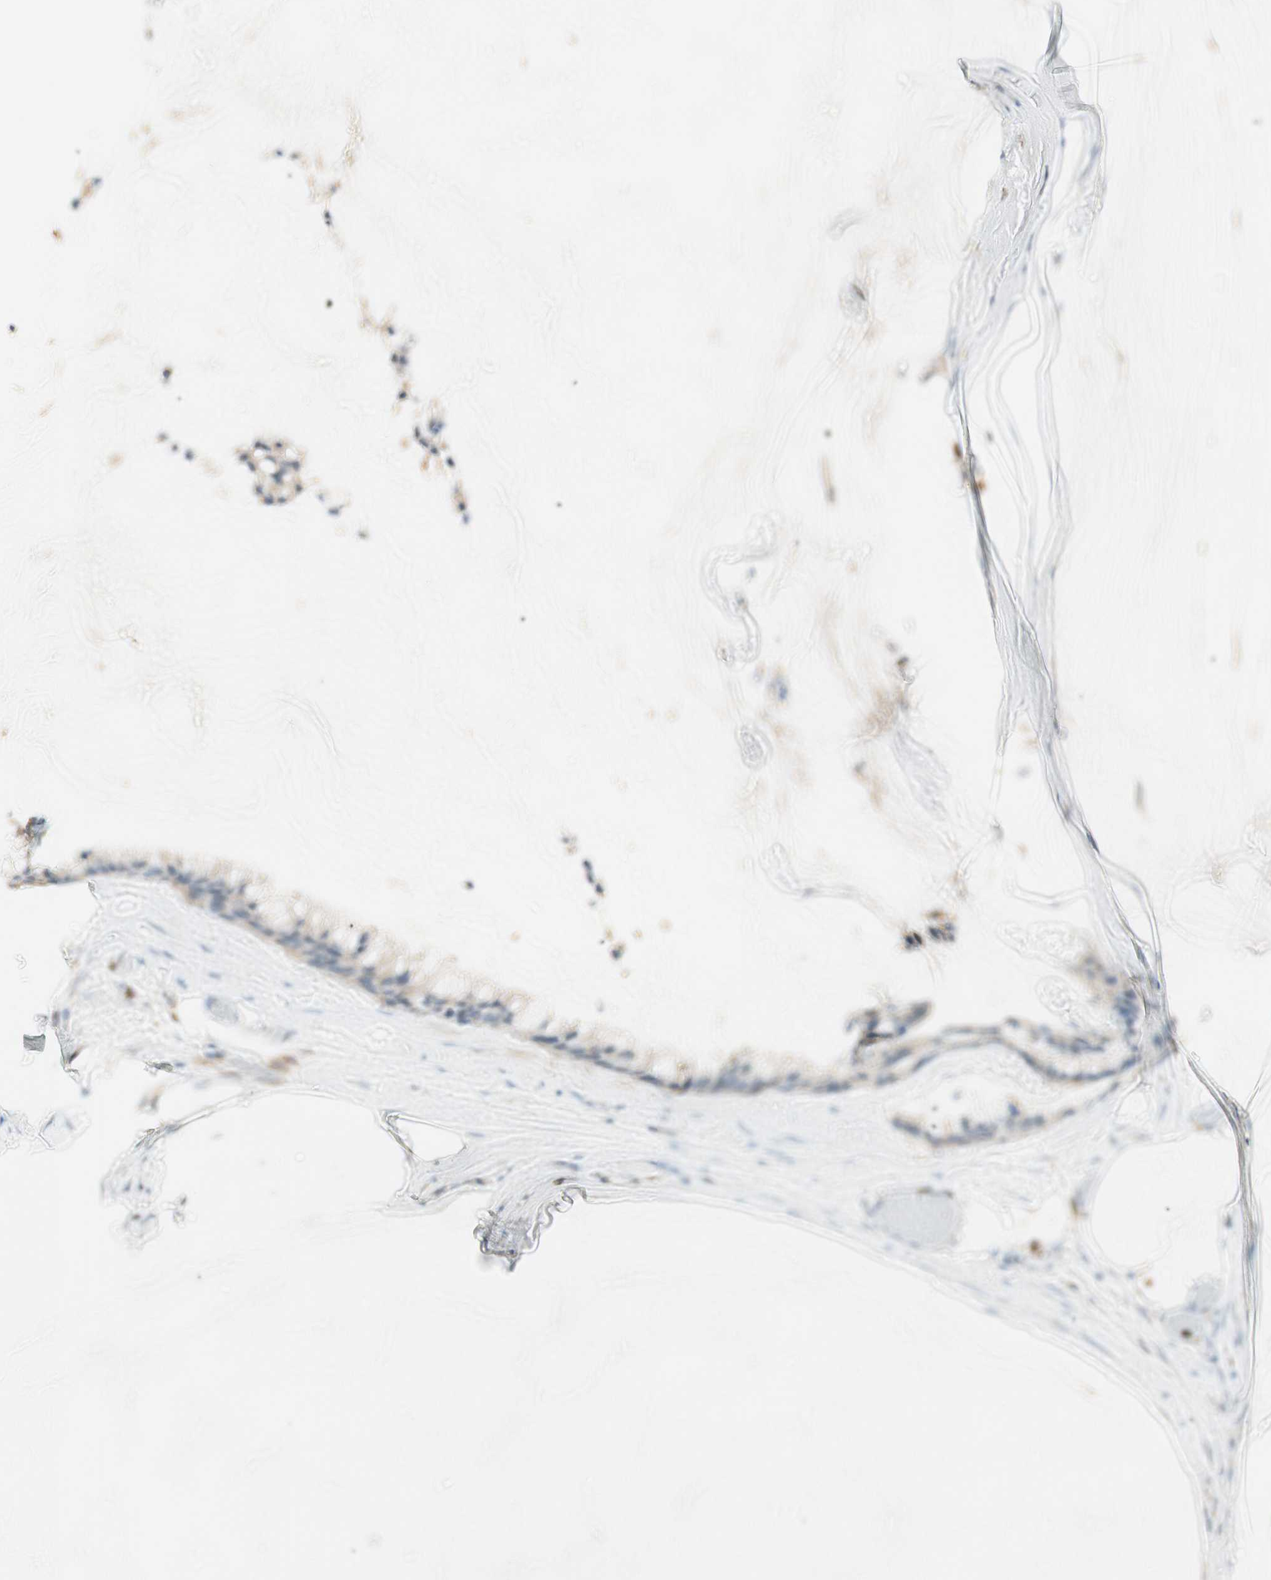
{"staining": {"intensity": "weak", "quantity": "25%-75%", "location": "cytoplasmic/membranous"}, "tissue": "ovarian cancer", "cell_type": "Tumor cells", "image_type": "cancer", "snomed": [{"axis": "morphology", "description": "Cystadenocarcinoma, mucinous, NOS"}, {"axis": "topography", "description": "Ovary"}], "caption": "Protein staining of ovarian cancer tissue reveals weak cytoplasmic/membranous staining in approximately 25%-75% of tumor cells. Nuclei are stained in blue.", "gene": "HPGD", "patient": {"sex": "female", "age": 39}}